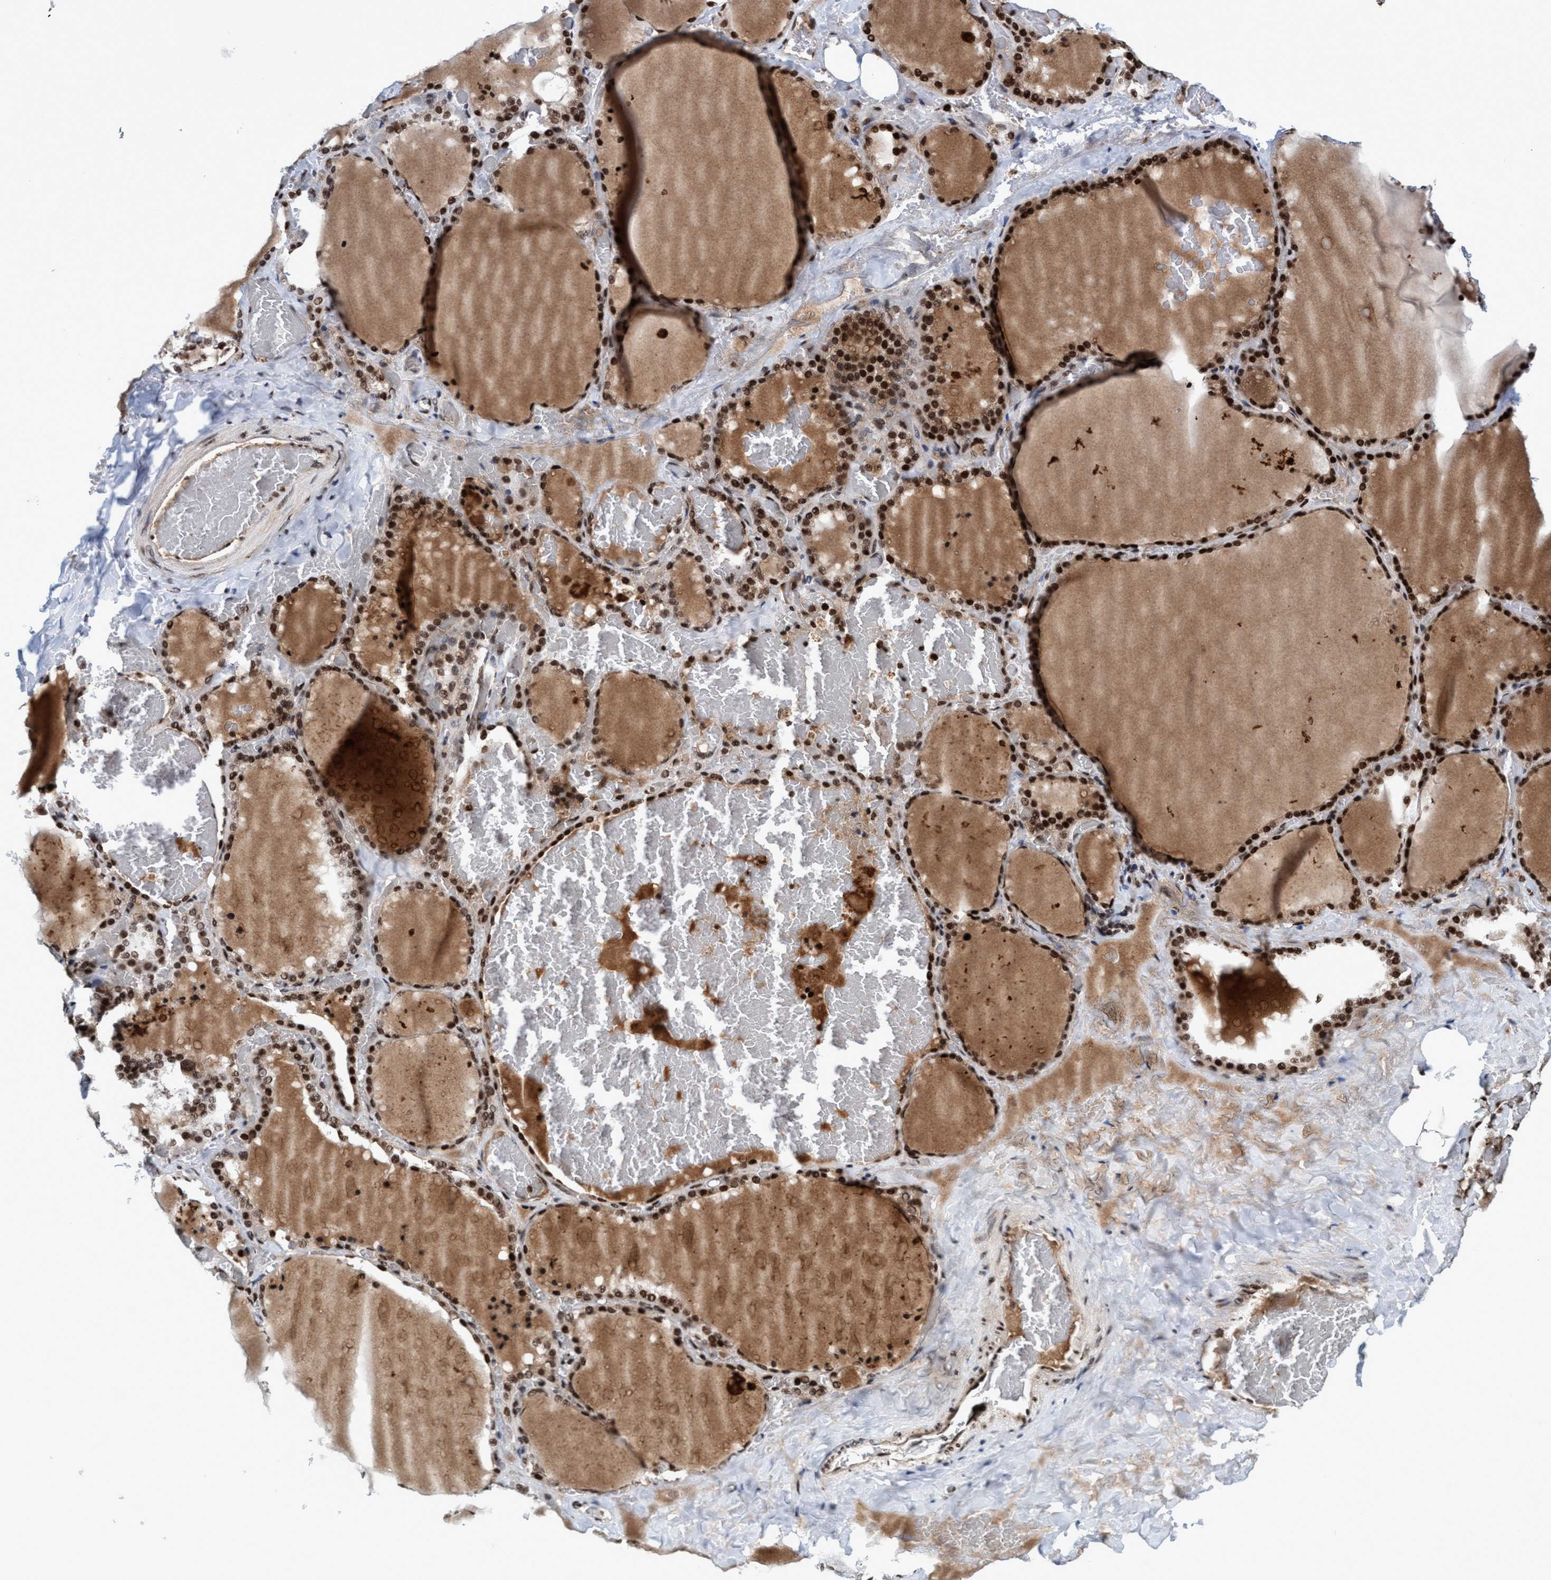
{"staining": {"intensity": "strong", "quantity": ">75%", "location": "nuclear"}, "tissue": "thyroid gland", "cell_type": "Glandular cells", "image_type": "normal", "snomed": [{"axis": "morphology", "description": "Normal tissue, NOS"}, {"axis": "topography", "description": "Thyroid gland"}], "caption": "Glandular cells display high levels of strong nuclear positivity in about >75% of cells in benign human thyroid gland.", "gene": "TOPBP1", "patient": {"sex": "female", "age": 22}}